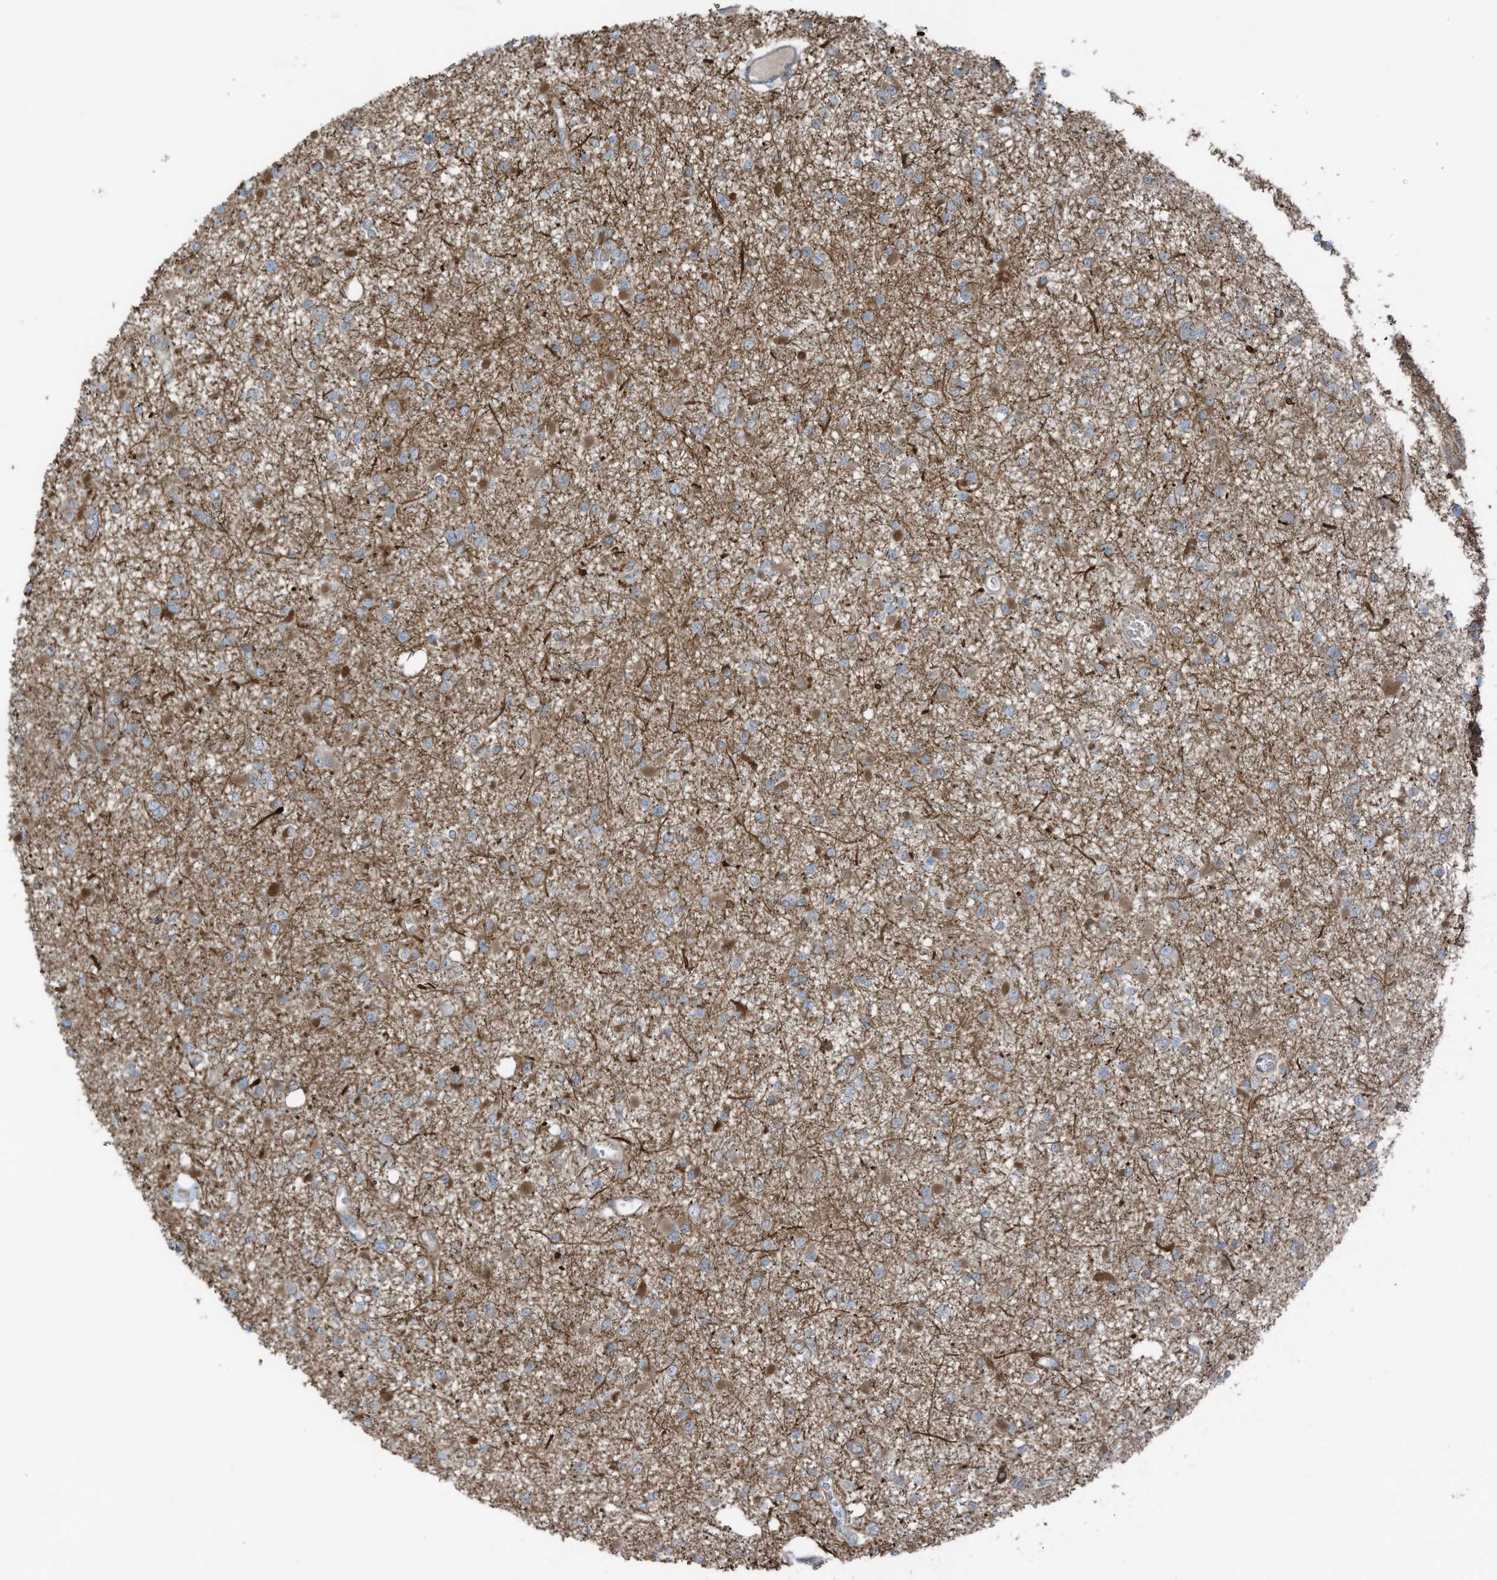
{"staining": {"intensity": "weak", "quantity": "<25%", "location": "cytoplasmic/membranous"}, "tissue": "glioma", "cell_type": "Tumor cells", "image_type": "cancer", "snomed": [{"axis": "morphology", "description": "Glioma, malignant, Low grade"}, {"axis": "topography", "description": "Brain"}], "caption": "Immunohistochemical staining of human malignant glioma (low-grade) exhibits no significant positivity in tumor cells.", "gene": "TXNDC9", "patient": {"sex": "female", "age": 22}}